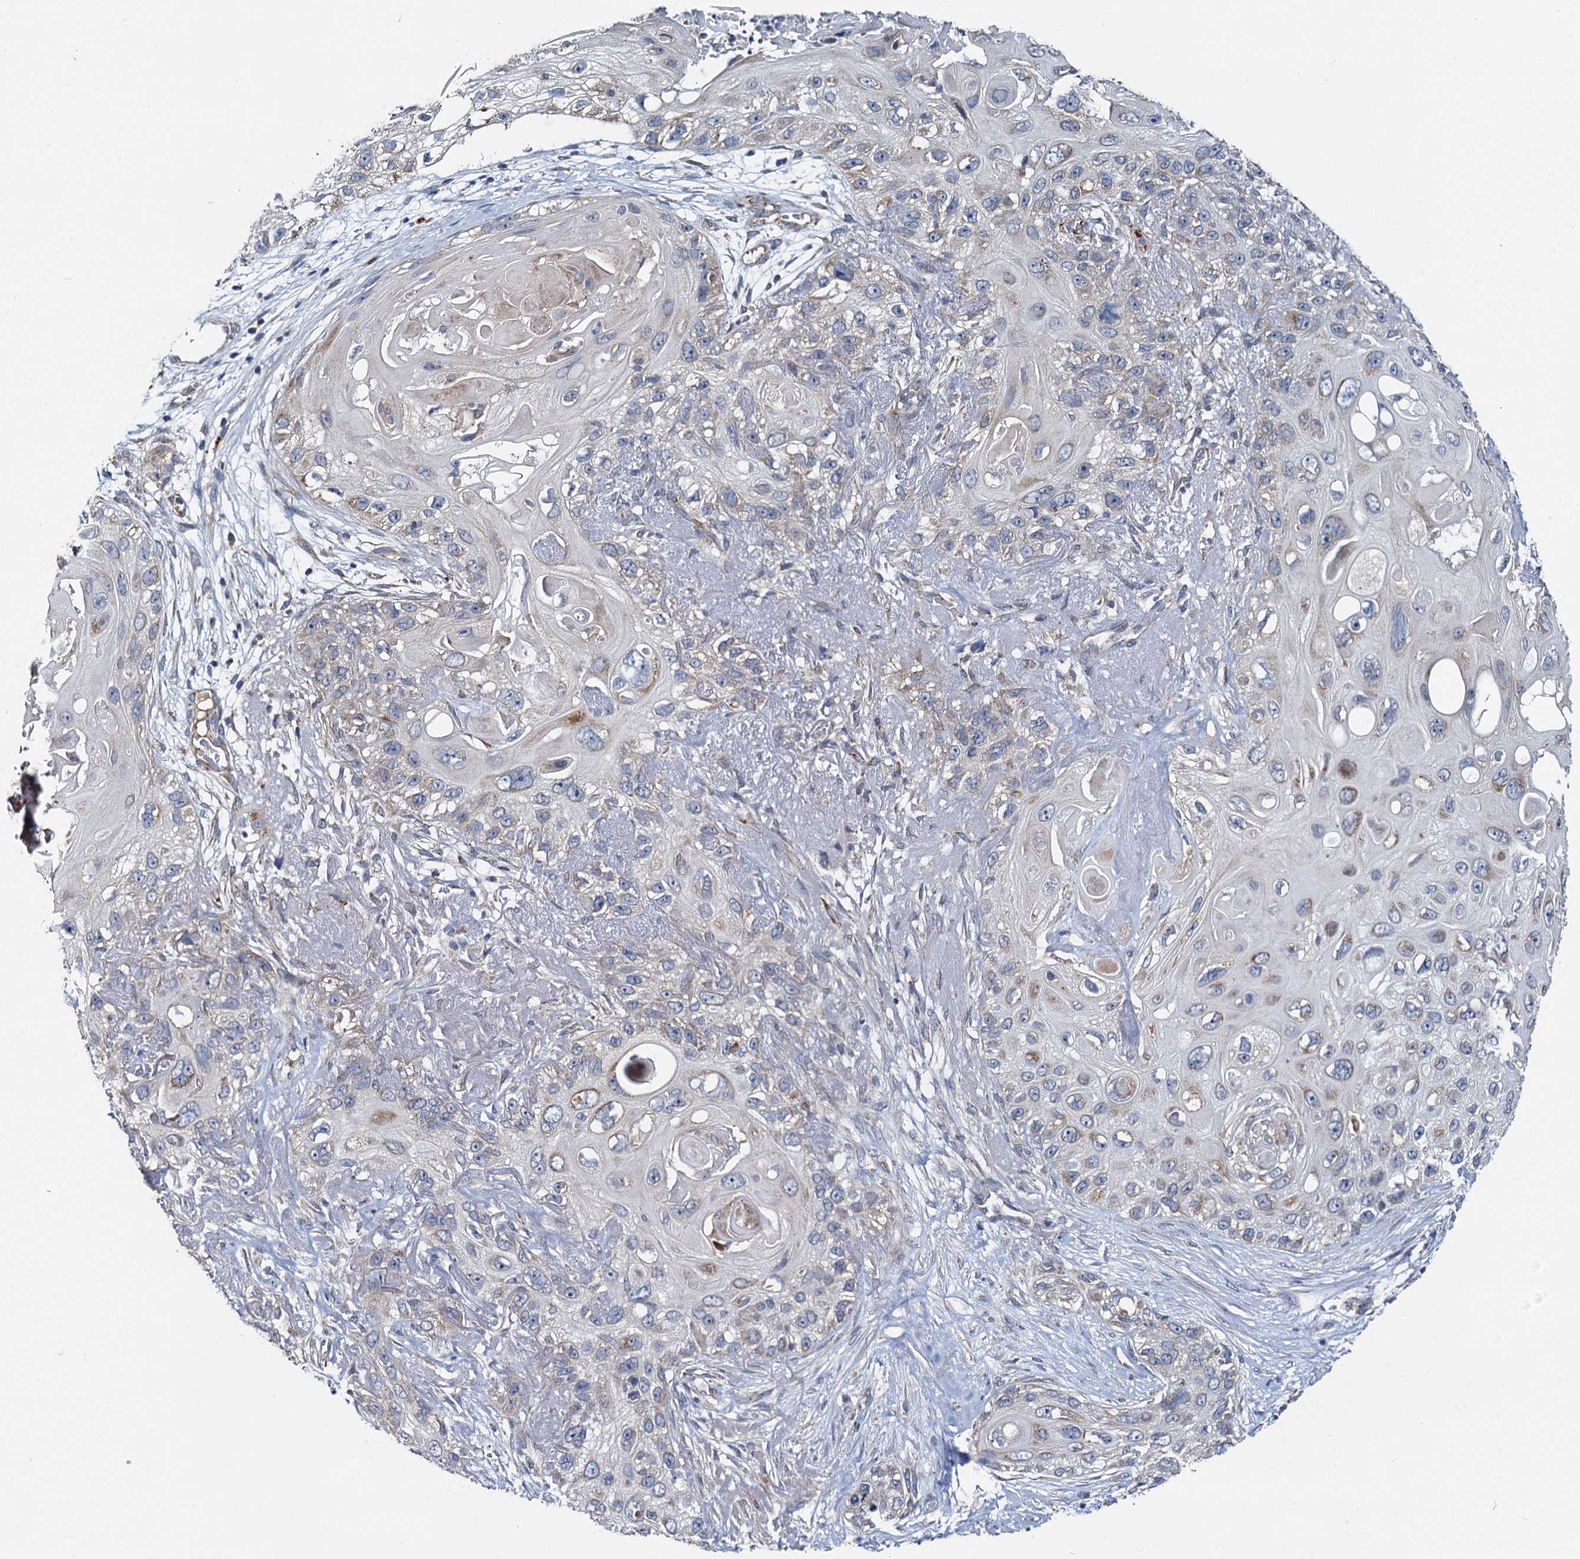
{"staining": {"intensity": "negative", "quantity": "none", "location": "none"}, "tissue": "skin cancer", "cell_type": "Tumor cells", "image_type": "cancer", "snomed": [{"axis": "morphology", "description": "Normal tissue, NOS"}, {"axis": "morphology", "description": "Squamous cell carcinoma, NOS"}, {"axis": "topography", "description": "Skin"}], "caption": "Protein analysis of skin squamous cell carcinoma reveals no significant expression in tumor cells.", "gene": "SPRYD3", "patient": {"sex": "male", "age": 72}}